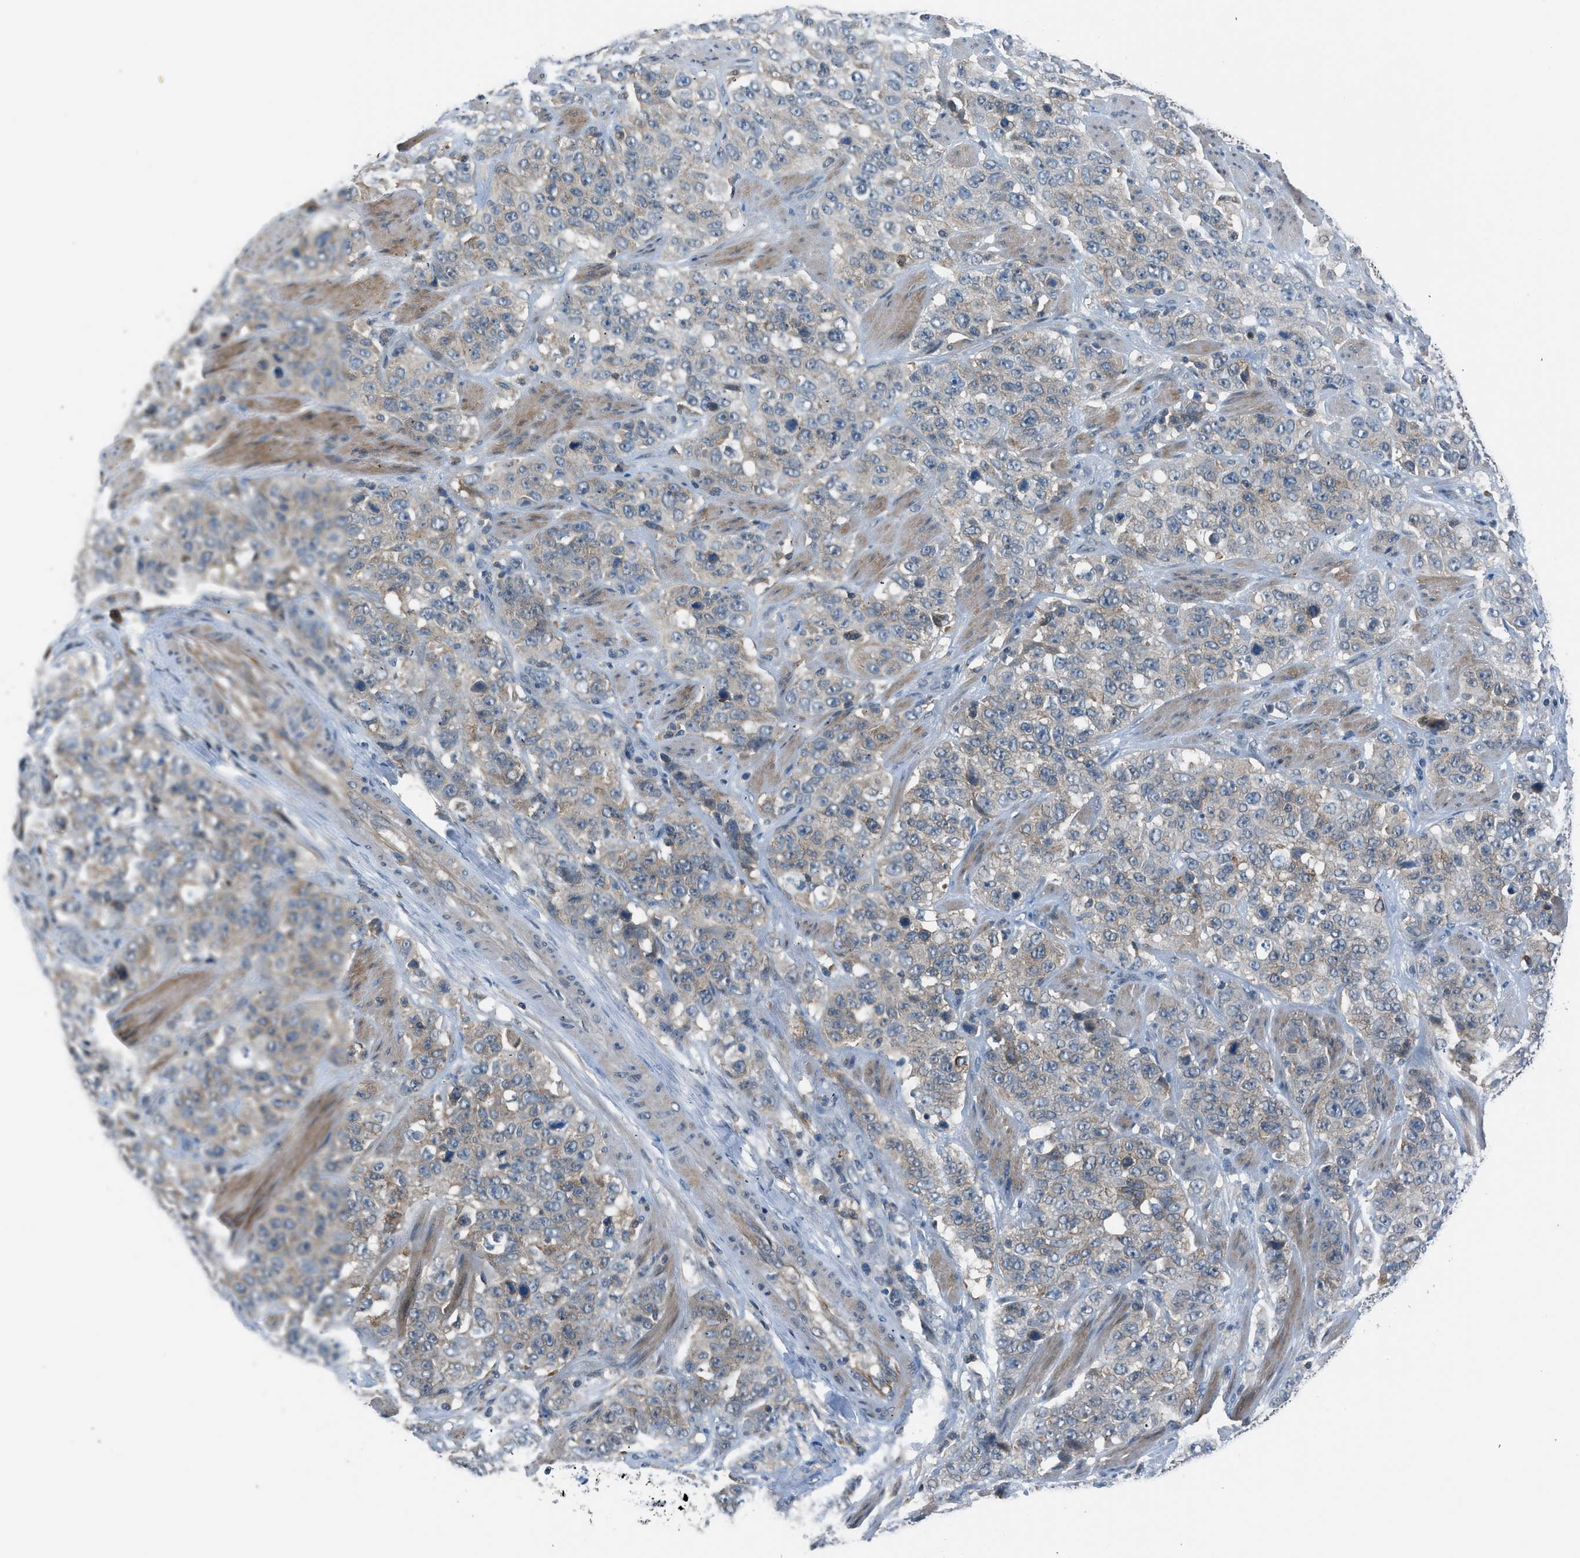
{"staining": {"intensity": "weak", "quantity": ">75%", "location": "cytoplasmic/membranous"}, "tissue": "stomach cancer", "cell_type": "Tumor cells", "image_type": "cancer", "snomed": [{"axis": "morphology", "description": "Adenocarcinoma, NOS"}, {"axis": "topography", "description": "Stomach"}], "caption": "Brown immunohistochemical staining in human stomach cancer reveals weak cytoplasmic/membranous staining in approximately >75% of tumor cells. The protein of interest is stained brown, and the nuclei are stained in blue (DAB IHC with brightfield microscopy, high magnification).", "gene": "LMLN", "patient": {"sex": "male", "age": 48}}